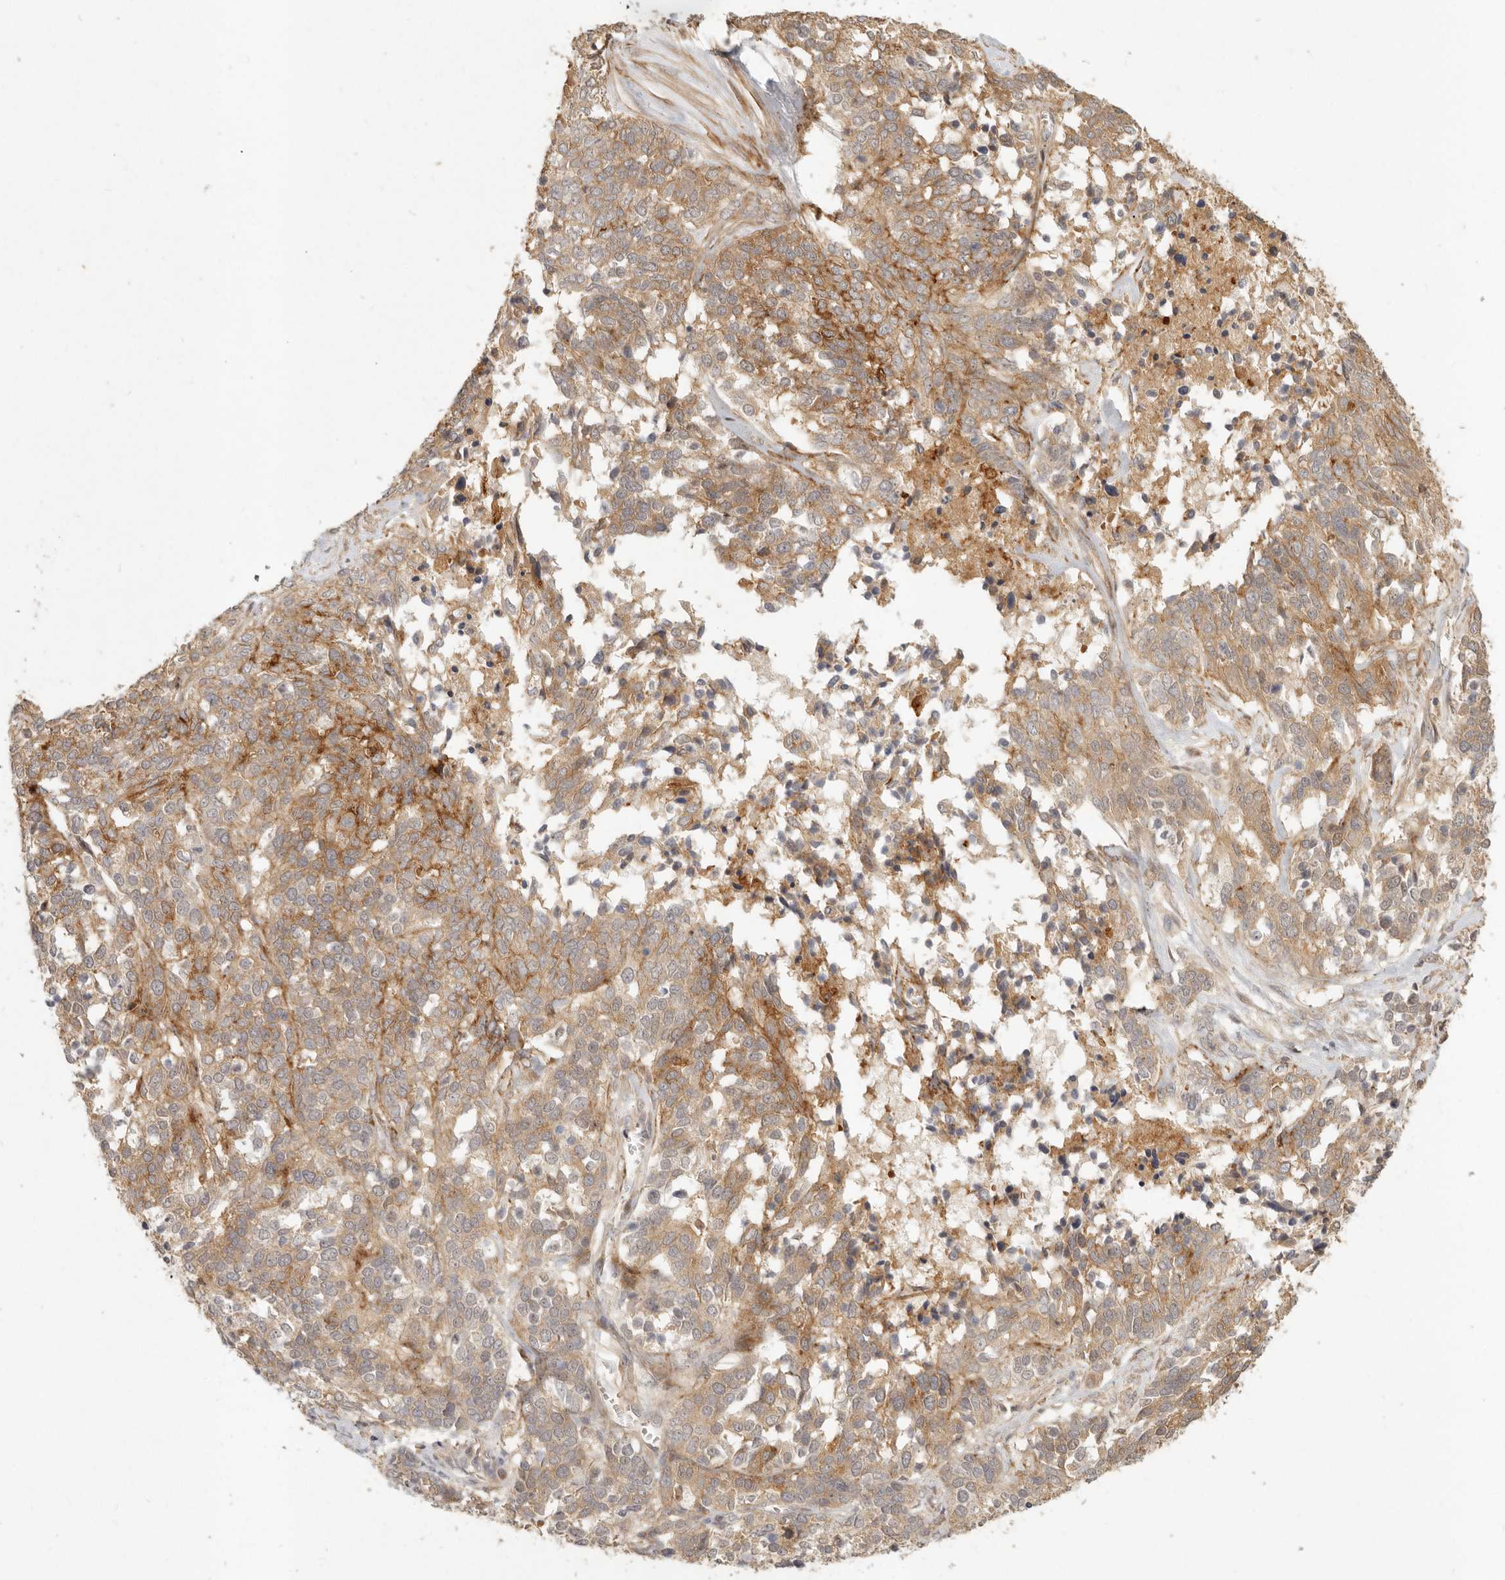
{"staining": {"intensity": "moderate", "quantity": ">75%", "location": "cytoplasmic/membranous"}, "tissue": "ovarian cancer", "cell_type": "Tumor cells", "image_type": "cancer", "snomed": [{"axis": "morphology", "description": "Cystadenocarcinoma, serous, NOS"}, {"axis": "topography", "description": "Ovary"}], "caption": "DAB (3,3'-diaminobenzidine) immunohistochemical staining of serous cystadenocarcinoma (ovarian) reveals moderate cytoplasmic/membranous protein staining in about >75% of tumor cells.", "gene": "VIPR1", "patient": {"sex": "female", "age": 44}}